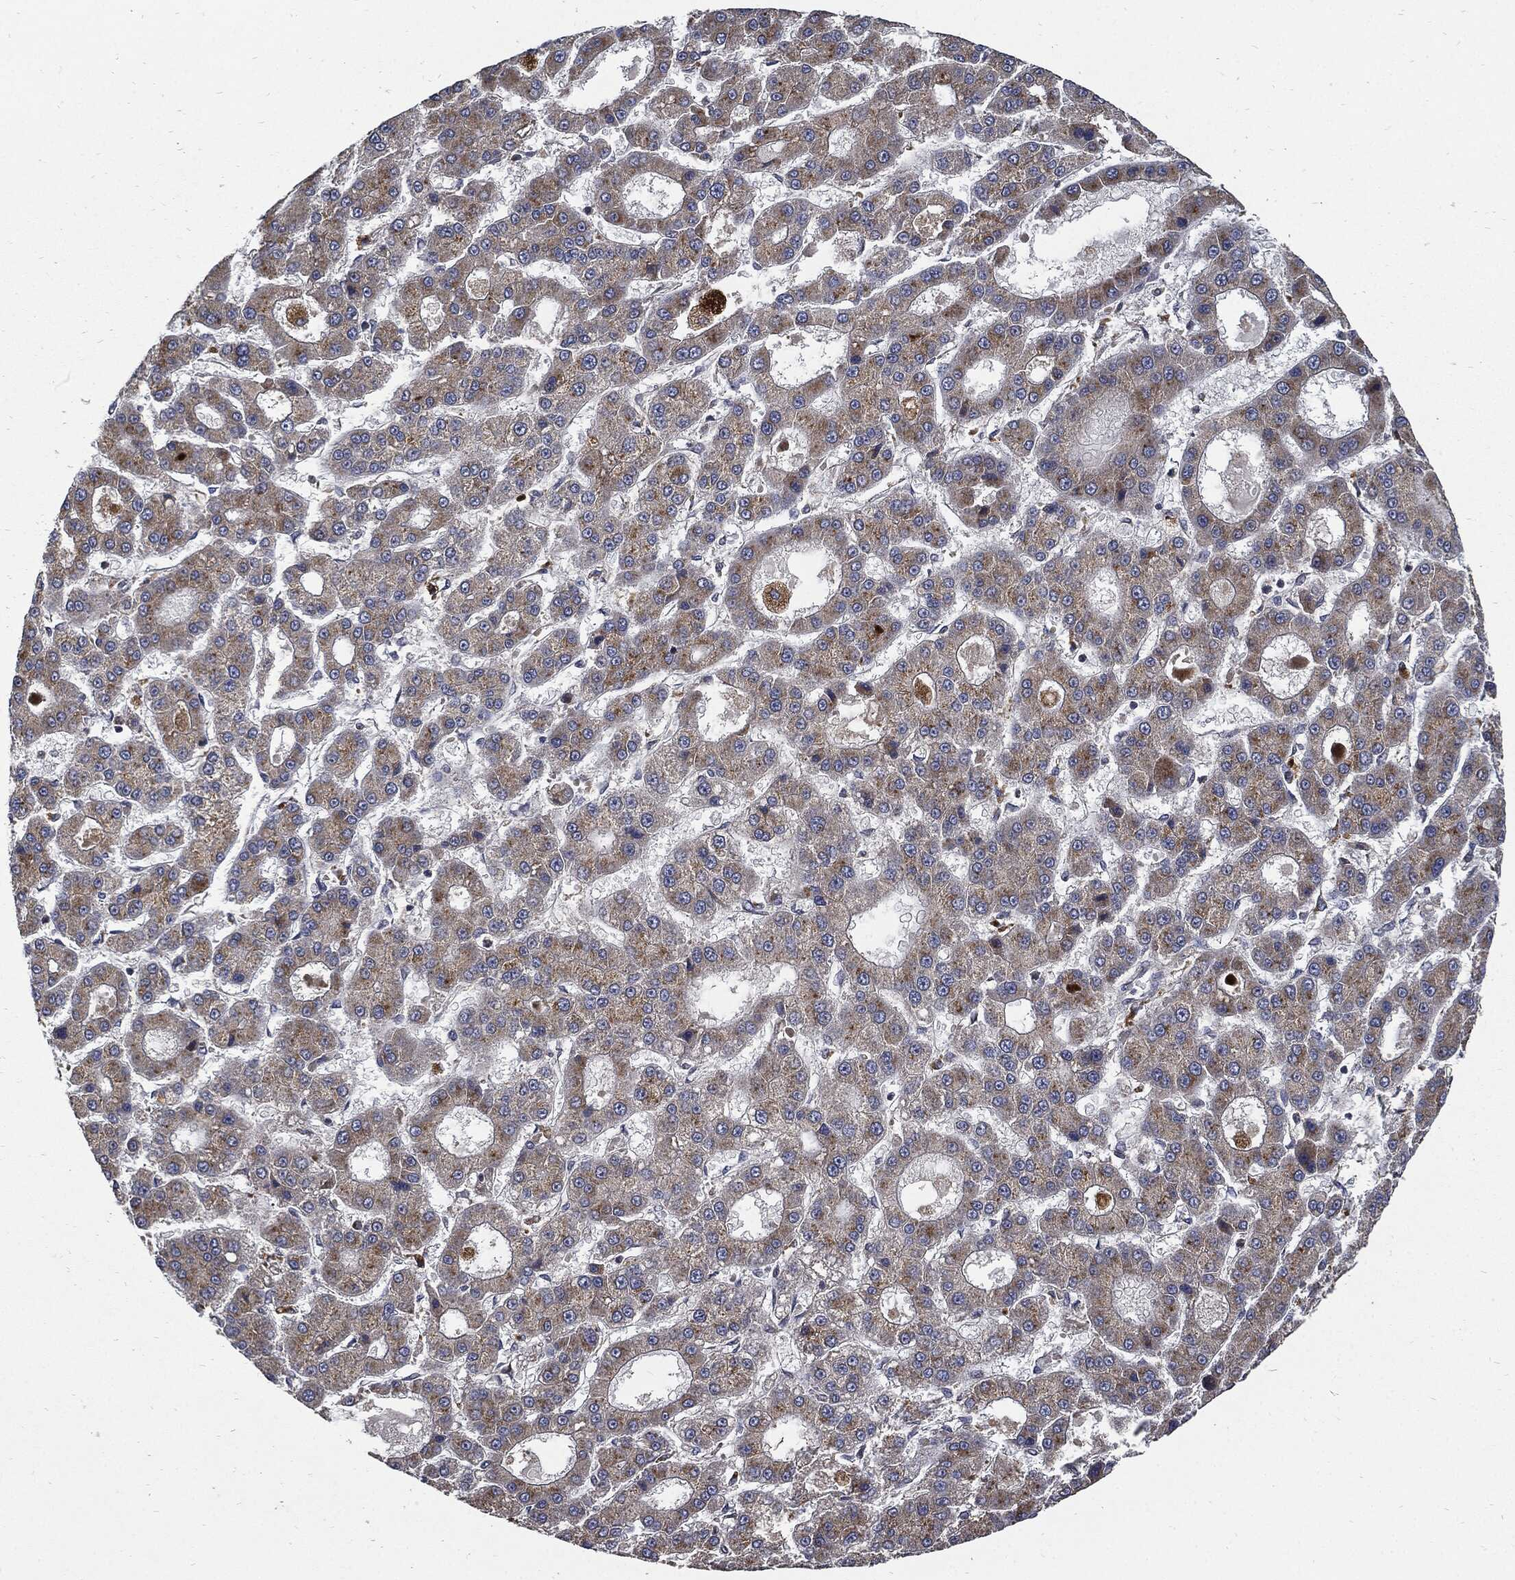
{"staining": {"intensity": "weak", "quantity": "25%-75%", "location": "cytoplasmic/membranous"}, "tissue": "liver cancer", "cell_type": "Tumor cells", "image_type": "cancer", "snomed": [{"axis": "morphology", "description": "Carcinoma, Hepatocellular, NOS"}, {"axis": "topography", "description": "Liver"}], "caption": "Liver cancer (hepatocellular carcinoma) stained for a protein exhibits weak cytoplasmic/membranous positivity in tumor cells.", "gene": "SLC31A2", "patient": {"sex": "male", "age": 70}}